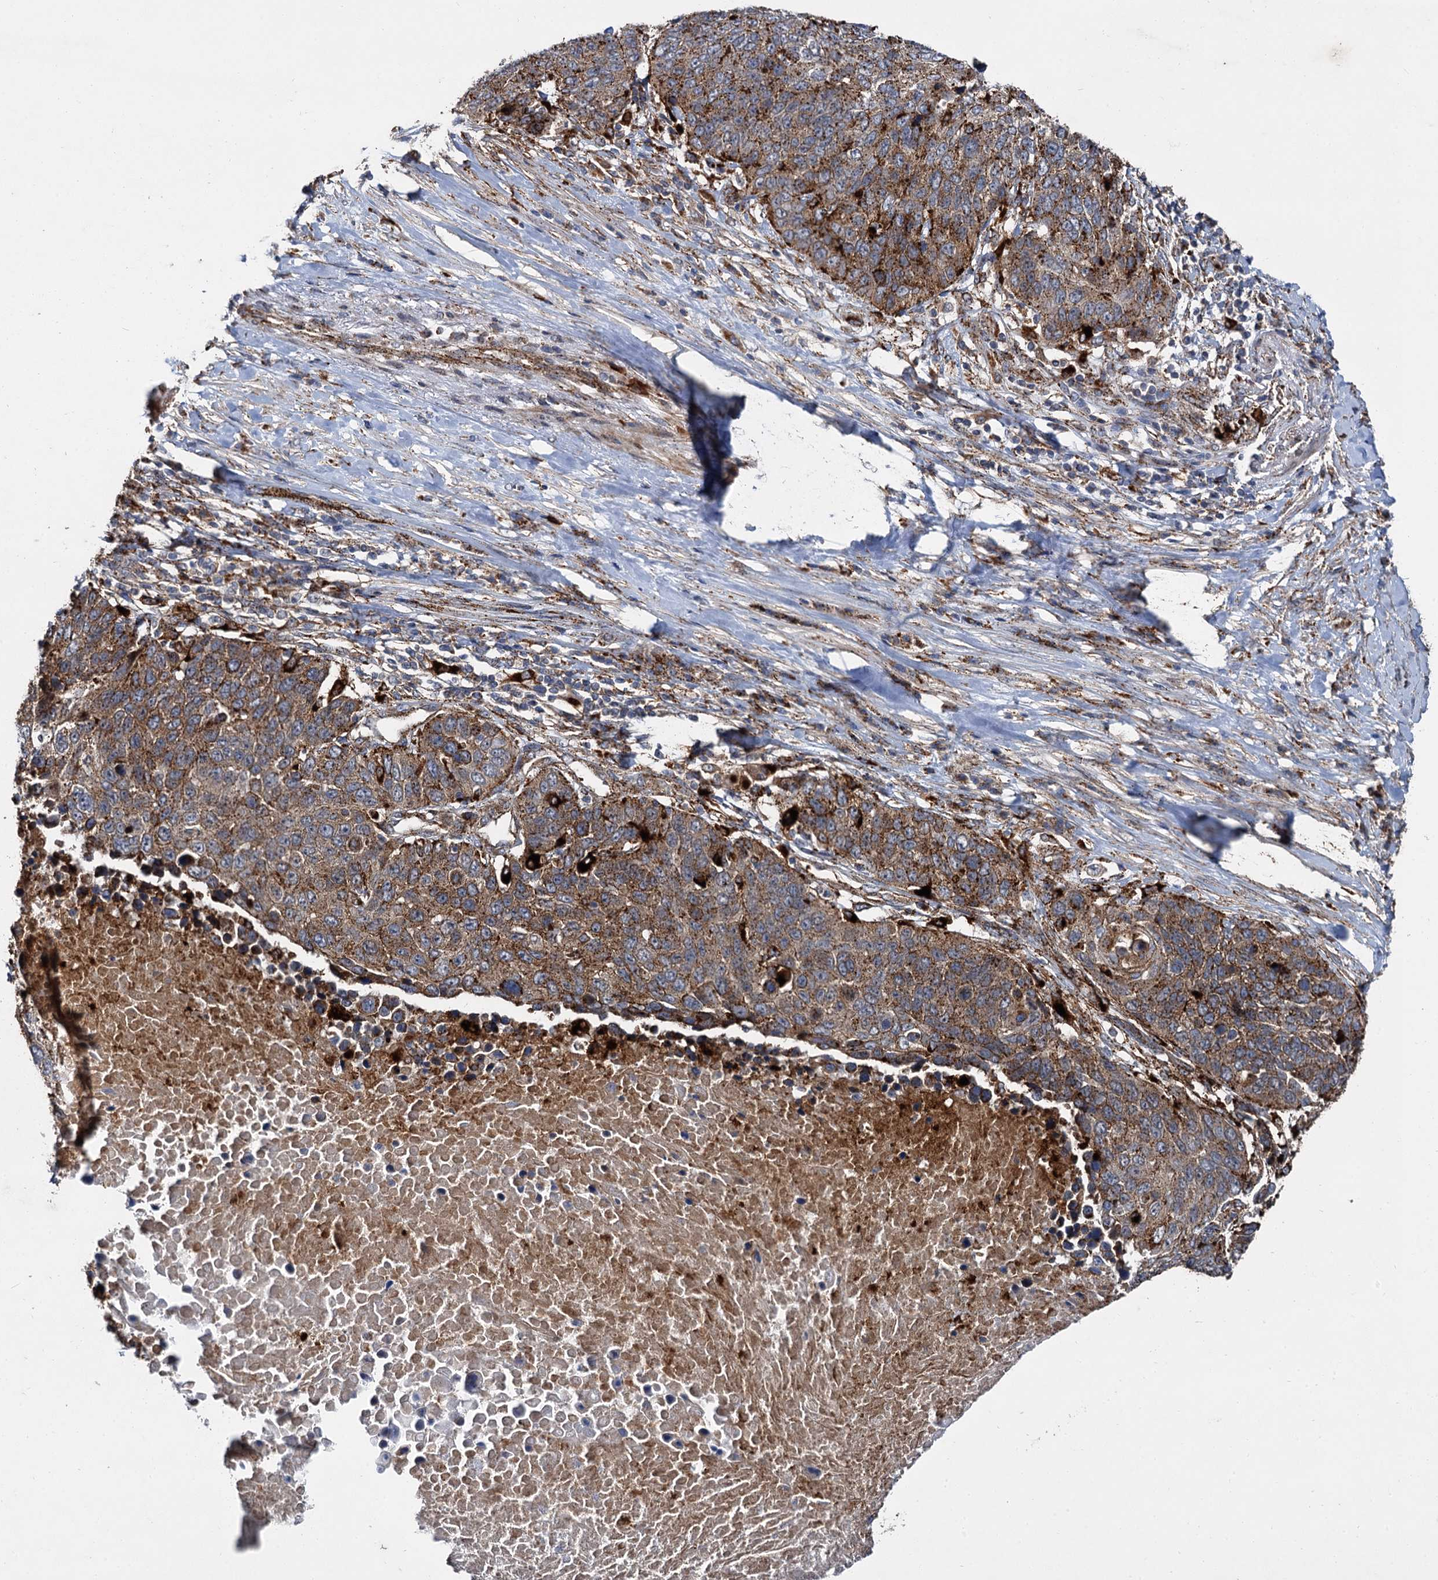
{"staining": {"intensity": "moderate", "quantity": ">75%", "location": "cytoplasmic/membranous"}, "tissue": "lung cancer", "cell_type": "Tumor cells", "image_type": "cancer", "snomed": [{"axis": "morphology", "description": "Normal tissue, NOS"}, {"axis": "morphology", "description": "Squamous cell carcinoma, NOS"}, {"axis": "topography", "description": "Lymph node"}, {"axis": "topography", "description": "Lung"}], "caption": "Immunohistochemical staining of lung squamous cell carcinoma exhibits medium levels of moderate cytoplasmic/membranous protein expression in approximately >75% of tumor cells. (DAB IHC with brightfield microscopy, high magnification).", "gene": "GBA1", "patient": {"sex": "male", "age": 66}}